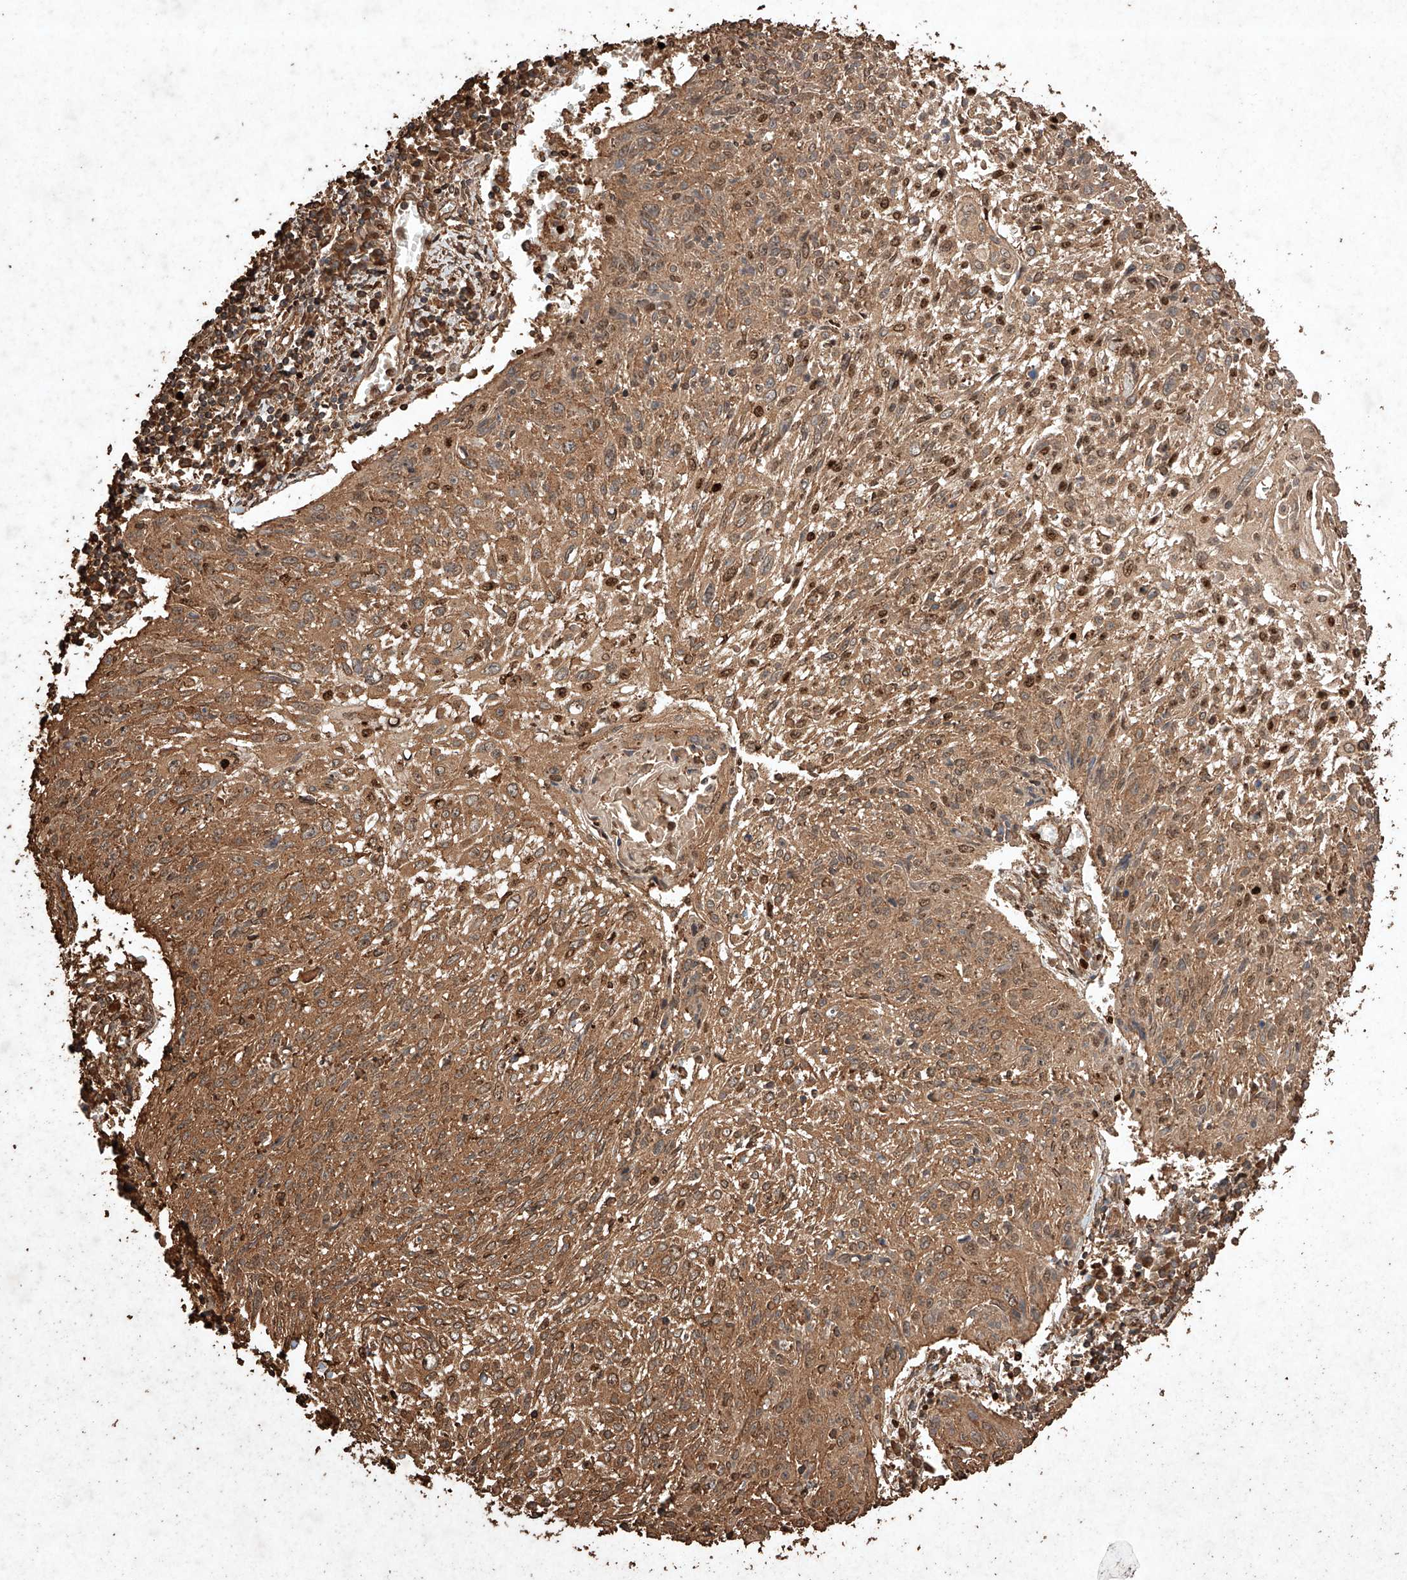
{"staining": {"intensity": "moderate", "quantity": ">75%", "location": "cytoplasmic/membranous"}, "tissue": "cervical cancer", "cell_type": "Tumor cells", "image_type": "cancer", "snomed": [{"axis": "morphology", "description": "Squamous cell carcinoma, NOS"}, {"axis": "topography", "description": "Cervix"}], "caption": "Protein expression analysis of human squamous cell carcinoma (cervical) reveals moderate cytoplasmic/membranous staining in about >75% of tumor cells.", "gene": "M6PR", "patient": {"sex": "female", "age": 51}}